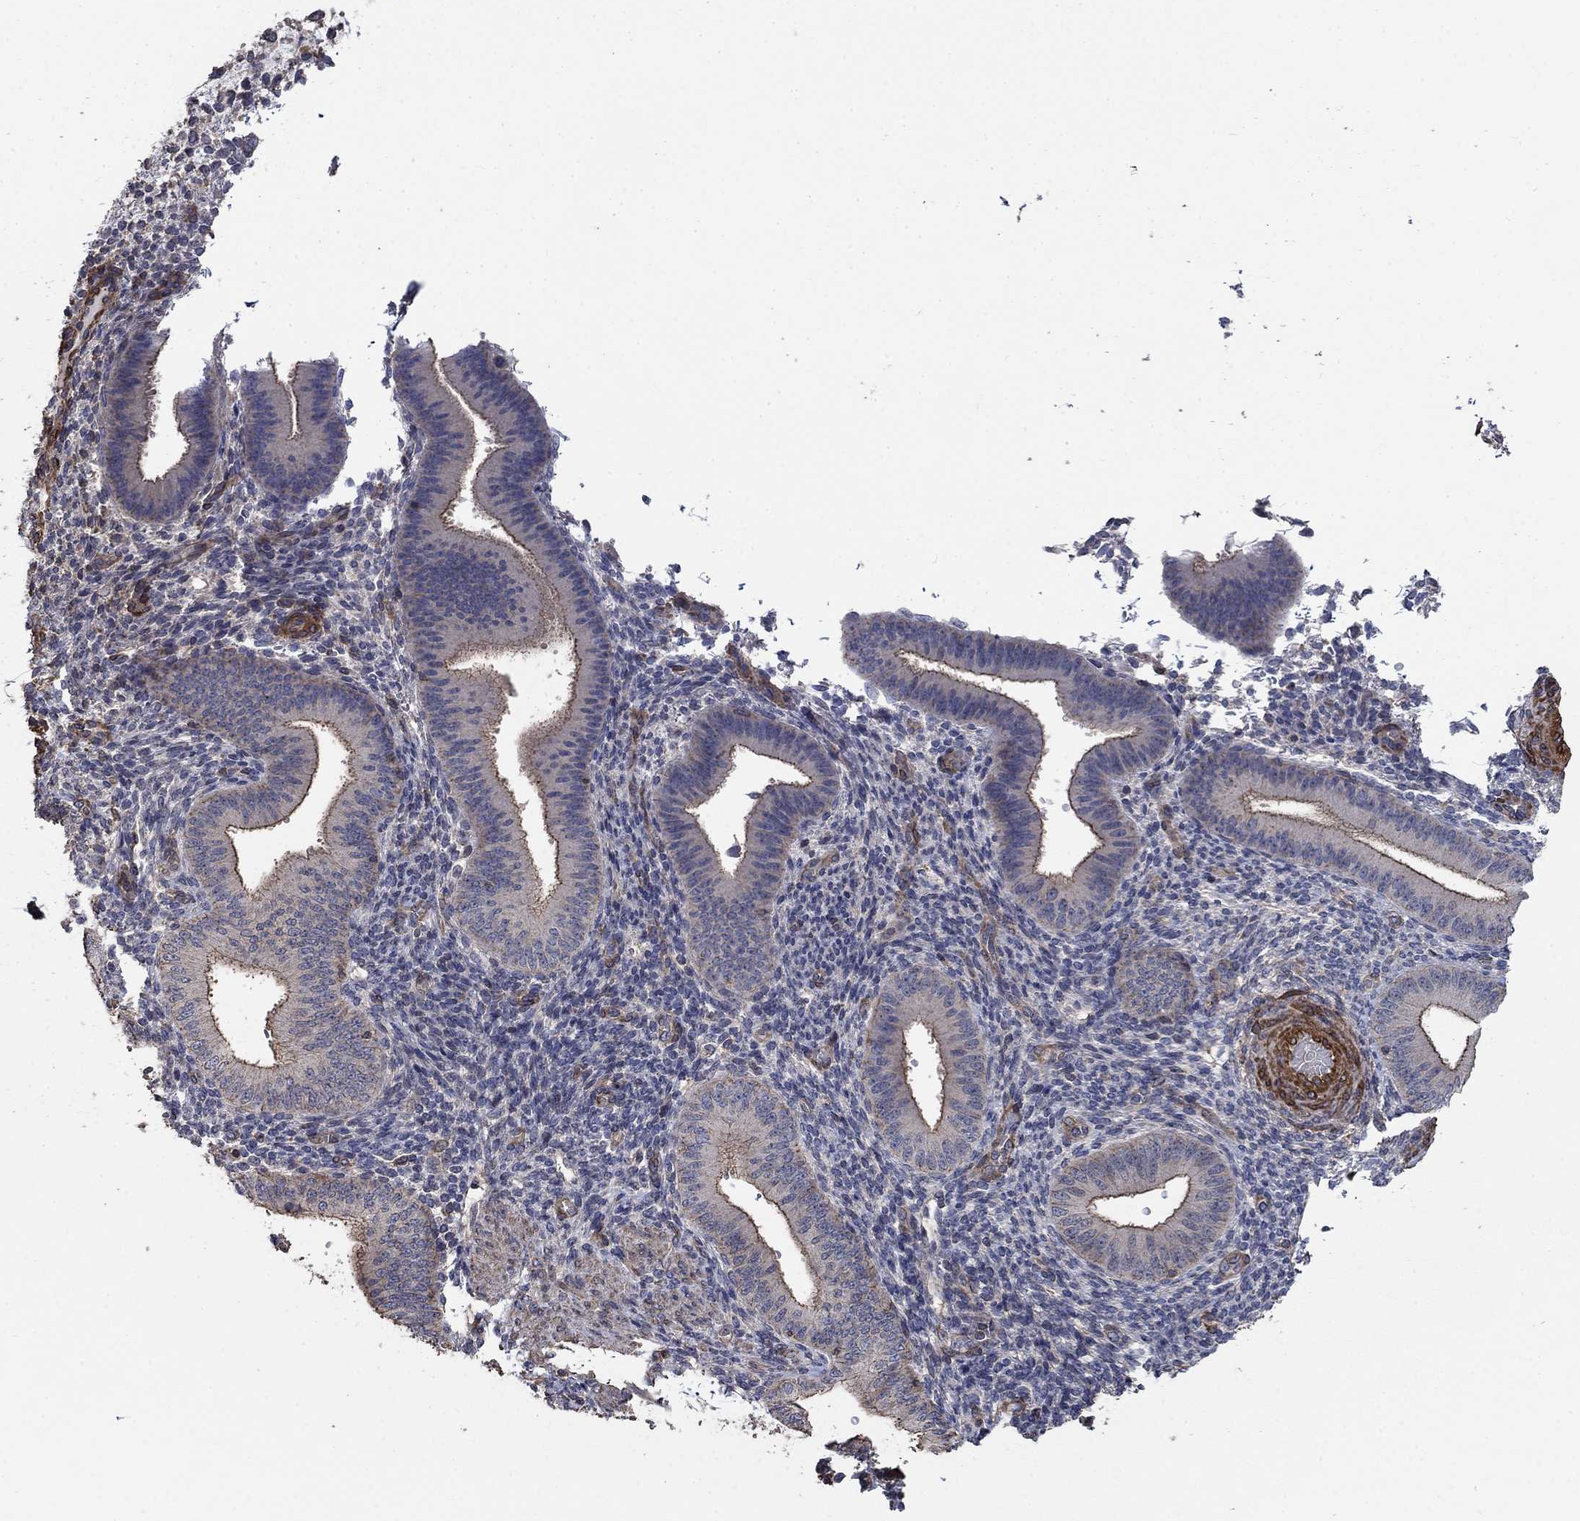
{"staining": {"intensity": "negative", "quantity": "none", "location": "none"}, "tissue": "endometrium", "cell_type": "Cells in endometrial stroma", "image_type": "normal", "snomed": [{"axis": "morphology", "description": "Normal tissue, NOS"}, {"axis": "topography", "description": "Endometrium"}], "caption": "Micrograph shows no protein positivity in cells in endometrial stroma of benign endometrium. Nuclei are stained in blue.", "gene": "PDE3A", "patient": {"sex": "female", "age": 39}}